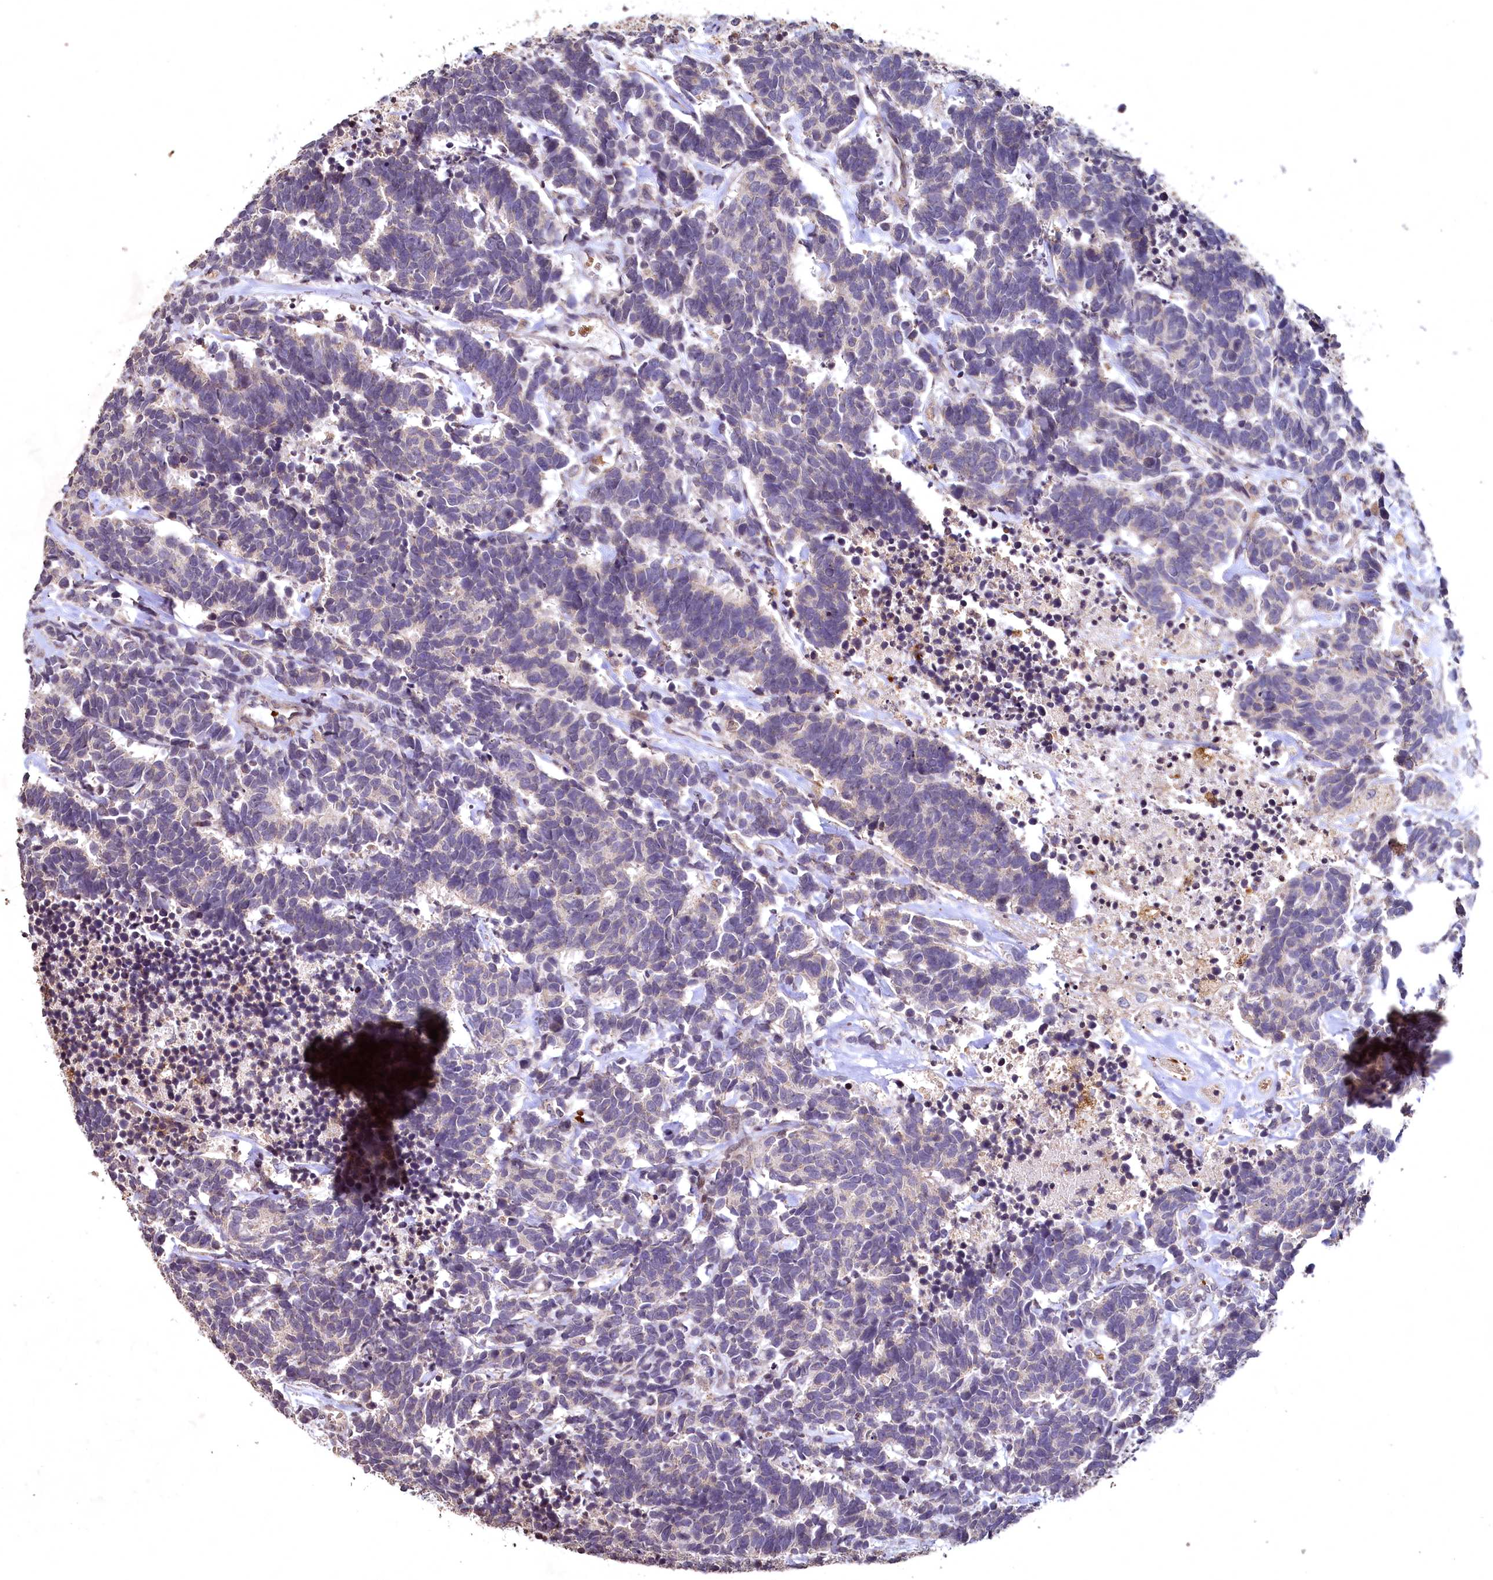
{"staining": {"intensity": "negative", "quantity": "none", "location": "none"}, "tissue": "carcinoid", "cell_type": "Tumor cells", "image_type": "cancer", "snomed": [{"axis": "morphology", "description": "Carcinoma, NOS"}, {"axis": "morphology", "description": "Carcinoid, malignant, NOS"}, {"axis": "topography", "description": "Urinary bladder"}], "caption": "Tumor cells are negative for protein expression in human carcinoid (malignant).", "gene": "SPTA1", "patient": {"sex": "male", "age": 57}}